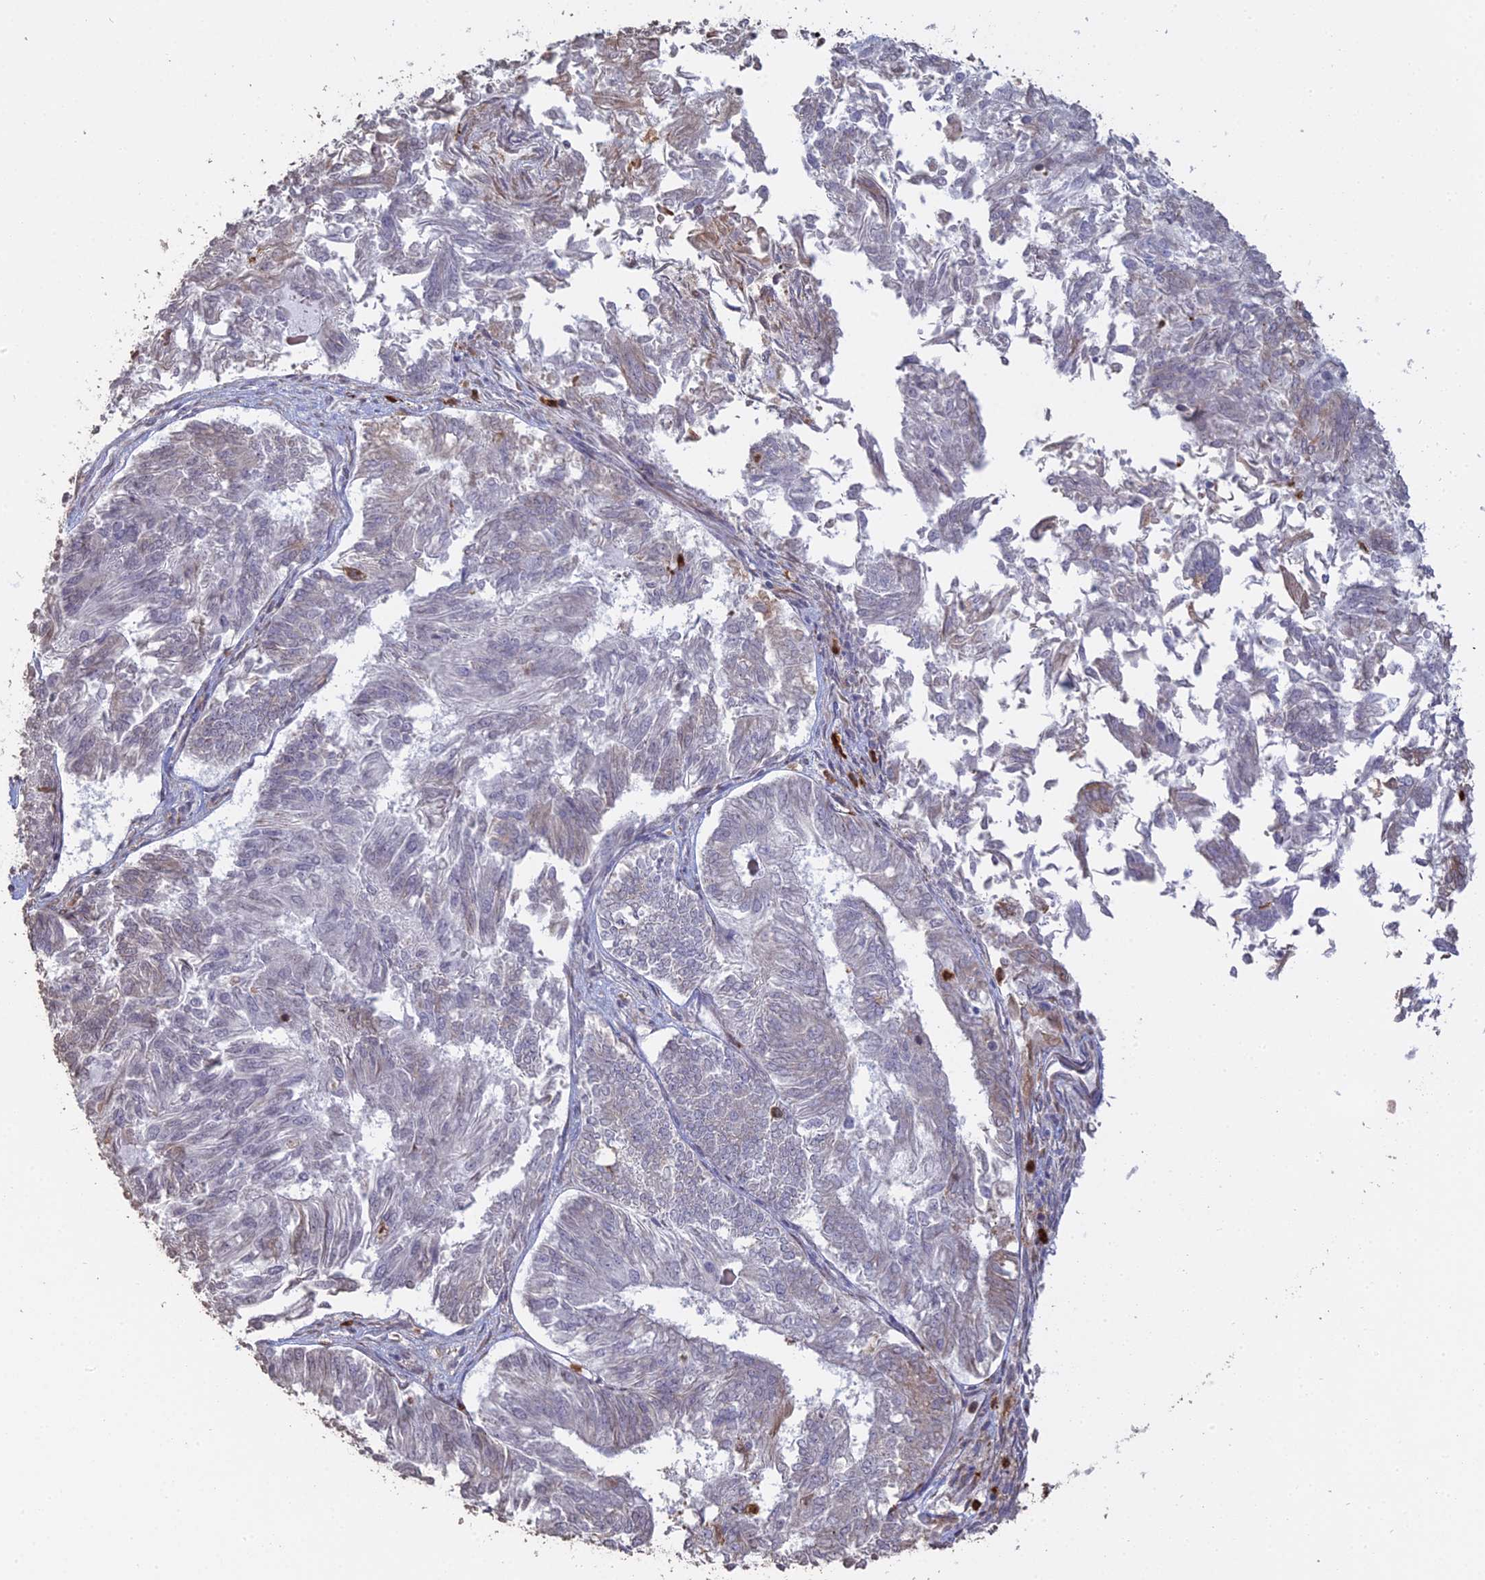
{"staining": {"intensity": "negative", "quantity": "none", "location": "none"}, "tissue": "endometrial cancer", "cell_type": "Tumor cells", "image_type": "cancer", "snomed": [{"axis": "morphology", "description": "Adenocarcinoma, NOS"}, {"axis": "topography", "description": "Endometrium"}], "caption": "This is an immunohistochemistry image of human adenocarcinoma (endometrial). There is no expression in tumor cells.", "gene": "APOBR", "patient": {"sex": "female", "age": 58}}